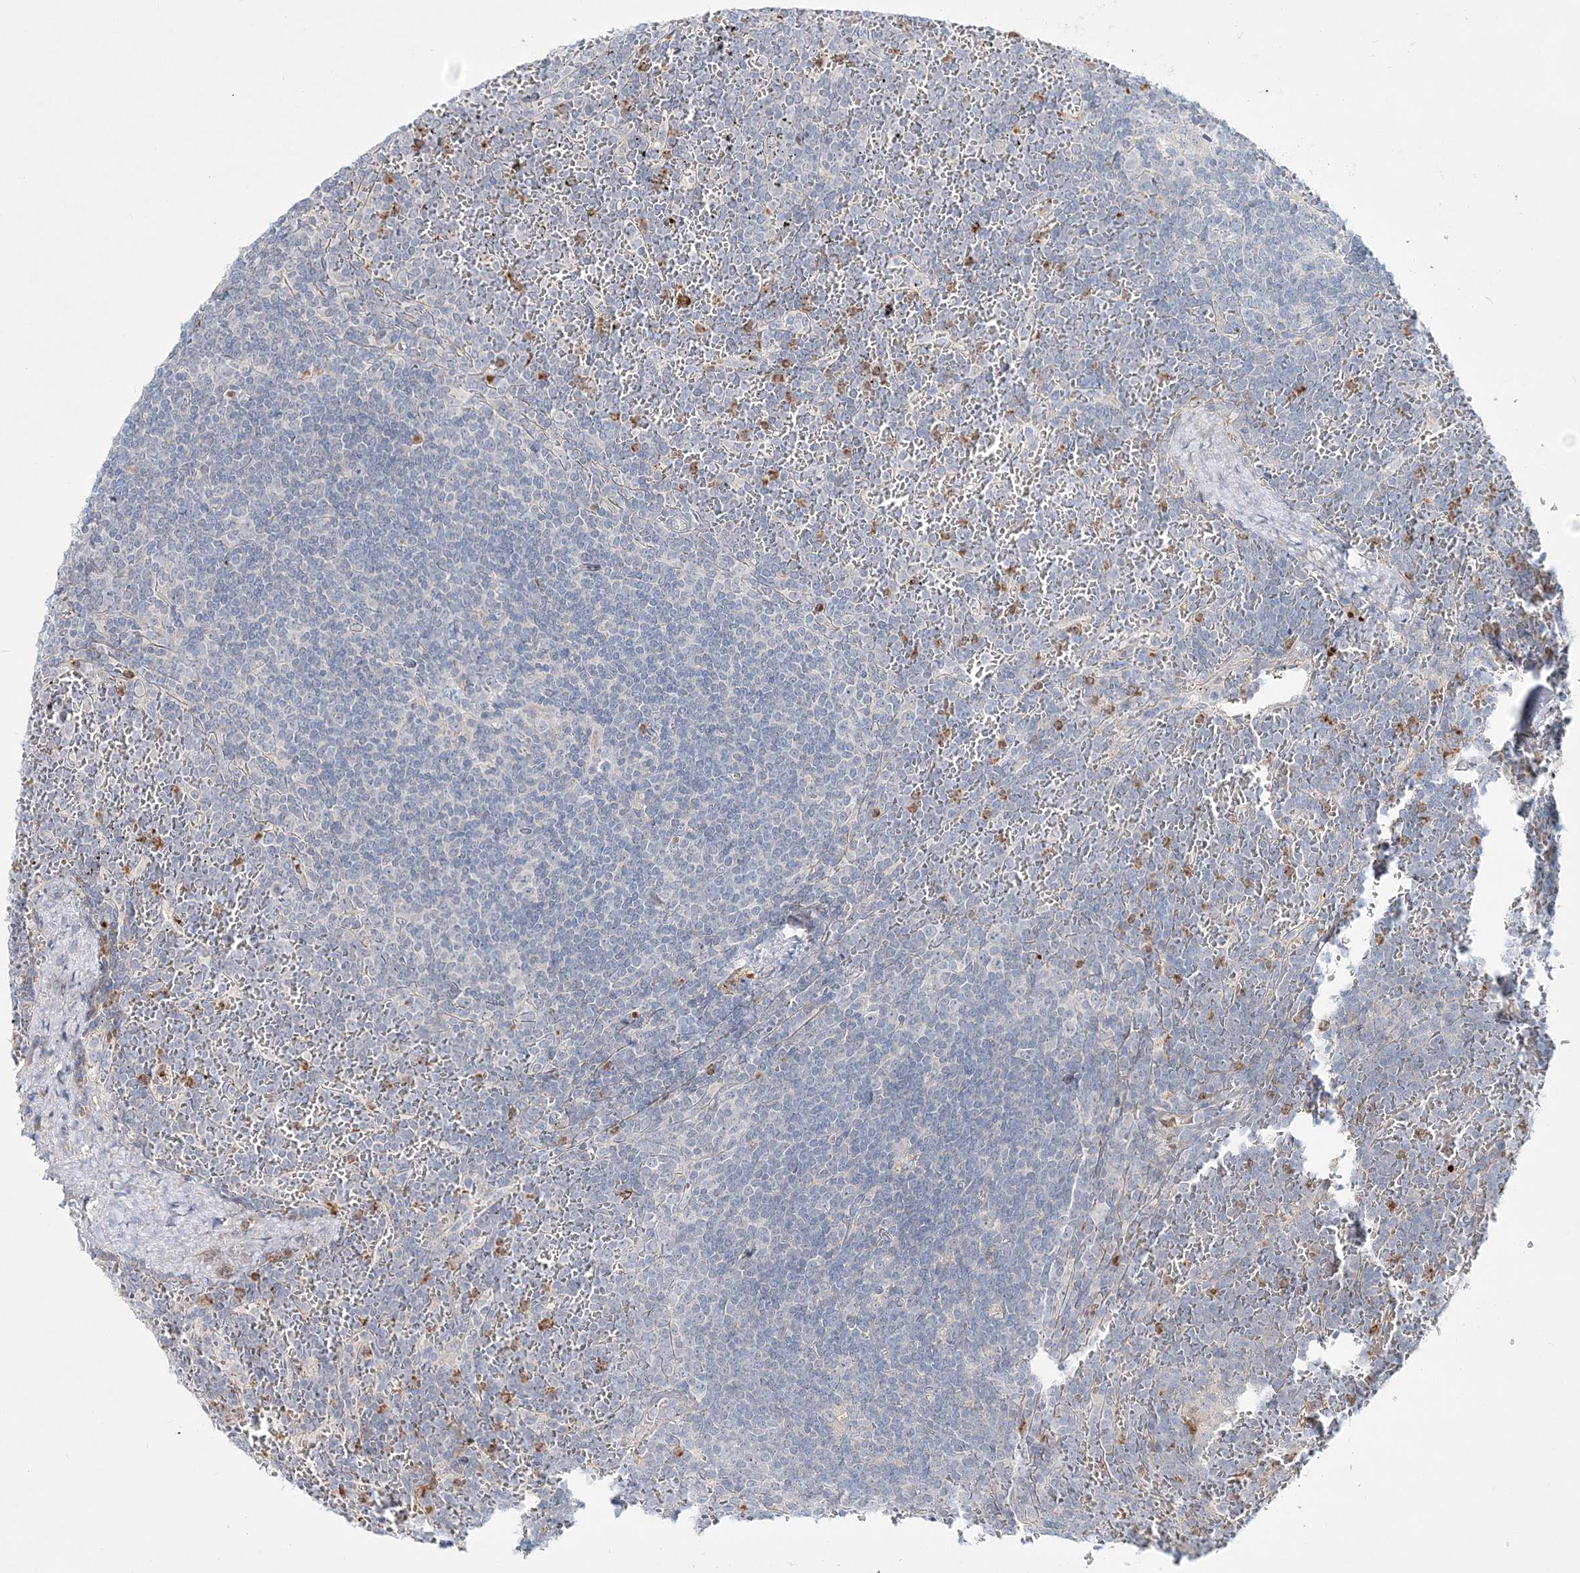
{"staining": {"intensity": "negative", "quantity": "none", "location": "none"}, "tissue": "lymphoma", "cell_type": "Tumor cells", "image_type": "cancer", "snomed": [{"axis": "morphology", "description": "Malignant lymphoma, non-Hodgkin's type, Low grade"}, {"axis": "topography", "description": "Spleen"}], "caption": "Tumor cells are negative for brown protein staining in lymphoma. (DAB immunohistochemistry, high magnification).", "gene": "DNAH5", "patient": {"sex": "female", "age": 19}}